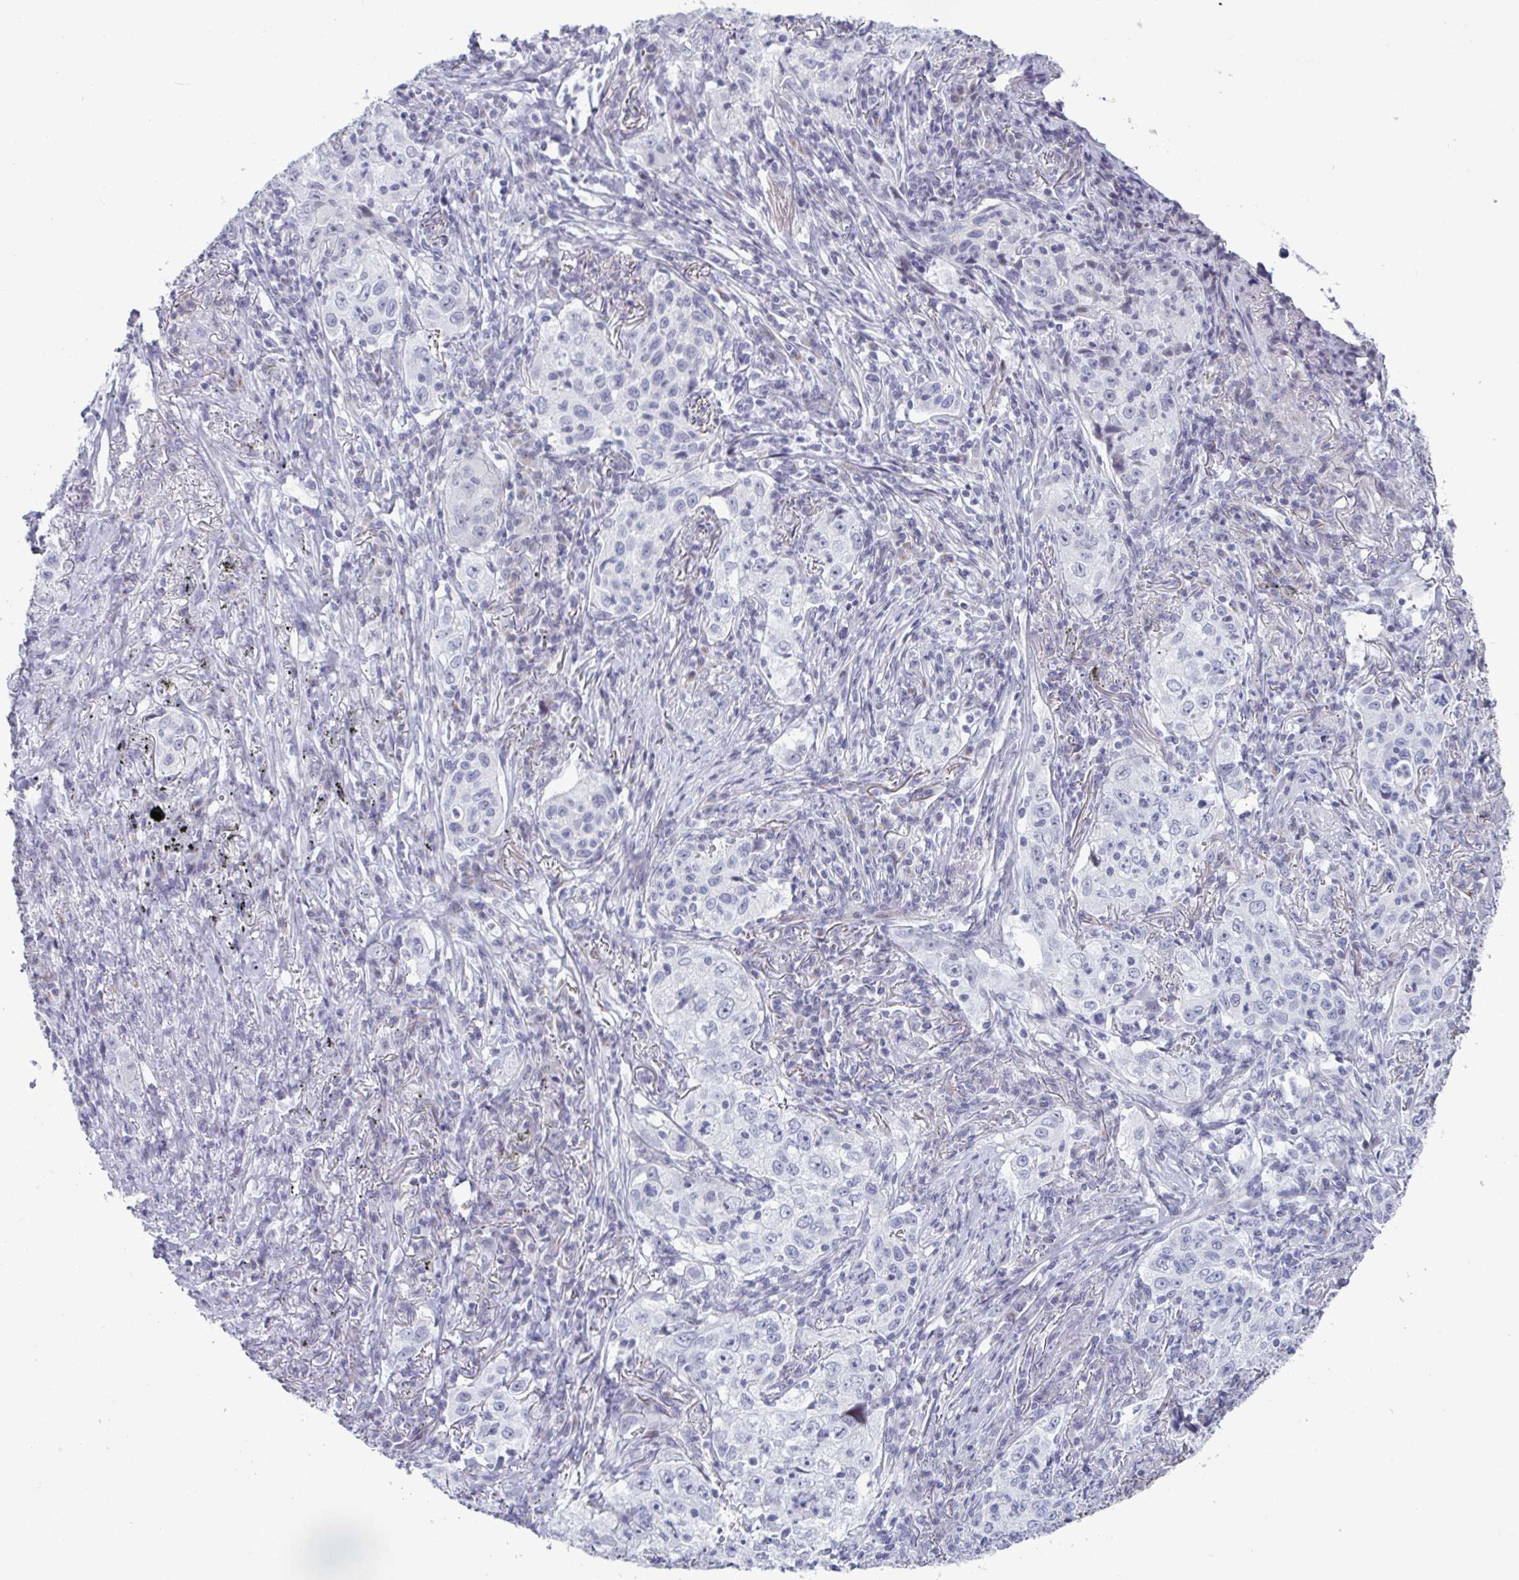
{"staining": {"intensity": "negative", "quantity": "none", "location": "none"}, "tissue": "lung cancer", "cell_type": "Tumor cells", "image_type": "cancer", "snomed": [{"axis": "morphology", "description": "Squamous cell carcinoma, NOS"}, {"axis": "topography", "description": "Lung"}], "caption": "This is an IHC image of human lung squamous cell carcinoma. There is no positivity in tumor cells.", "gene": "VSIG10L", "patient": {"sex": "male", "age": 71}}